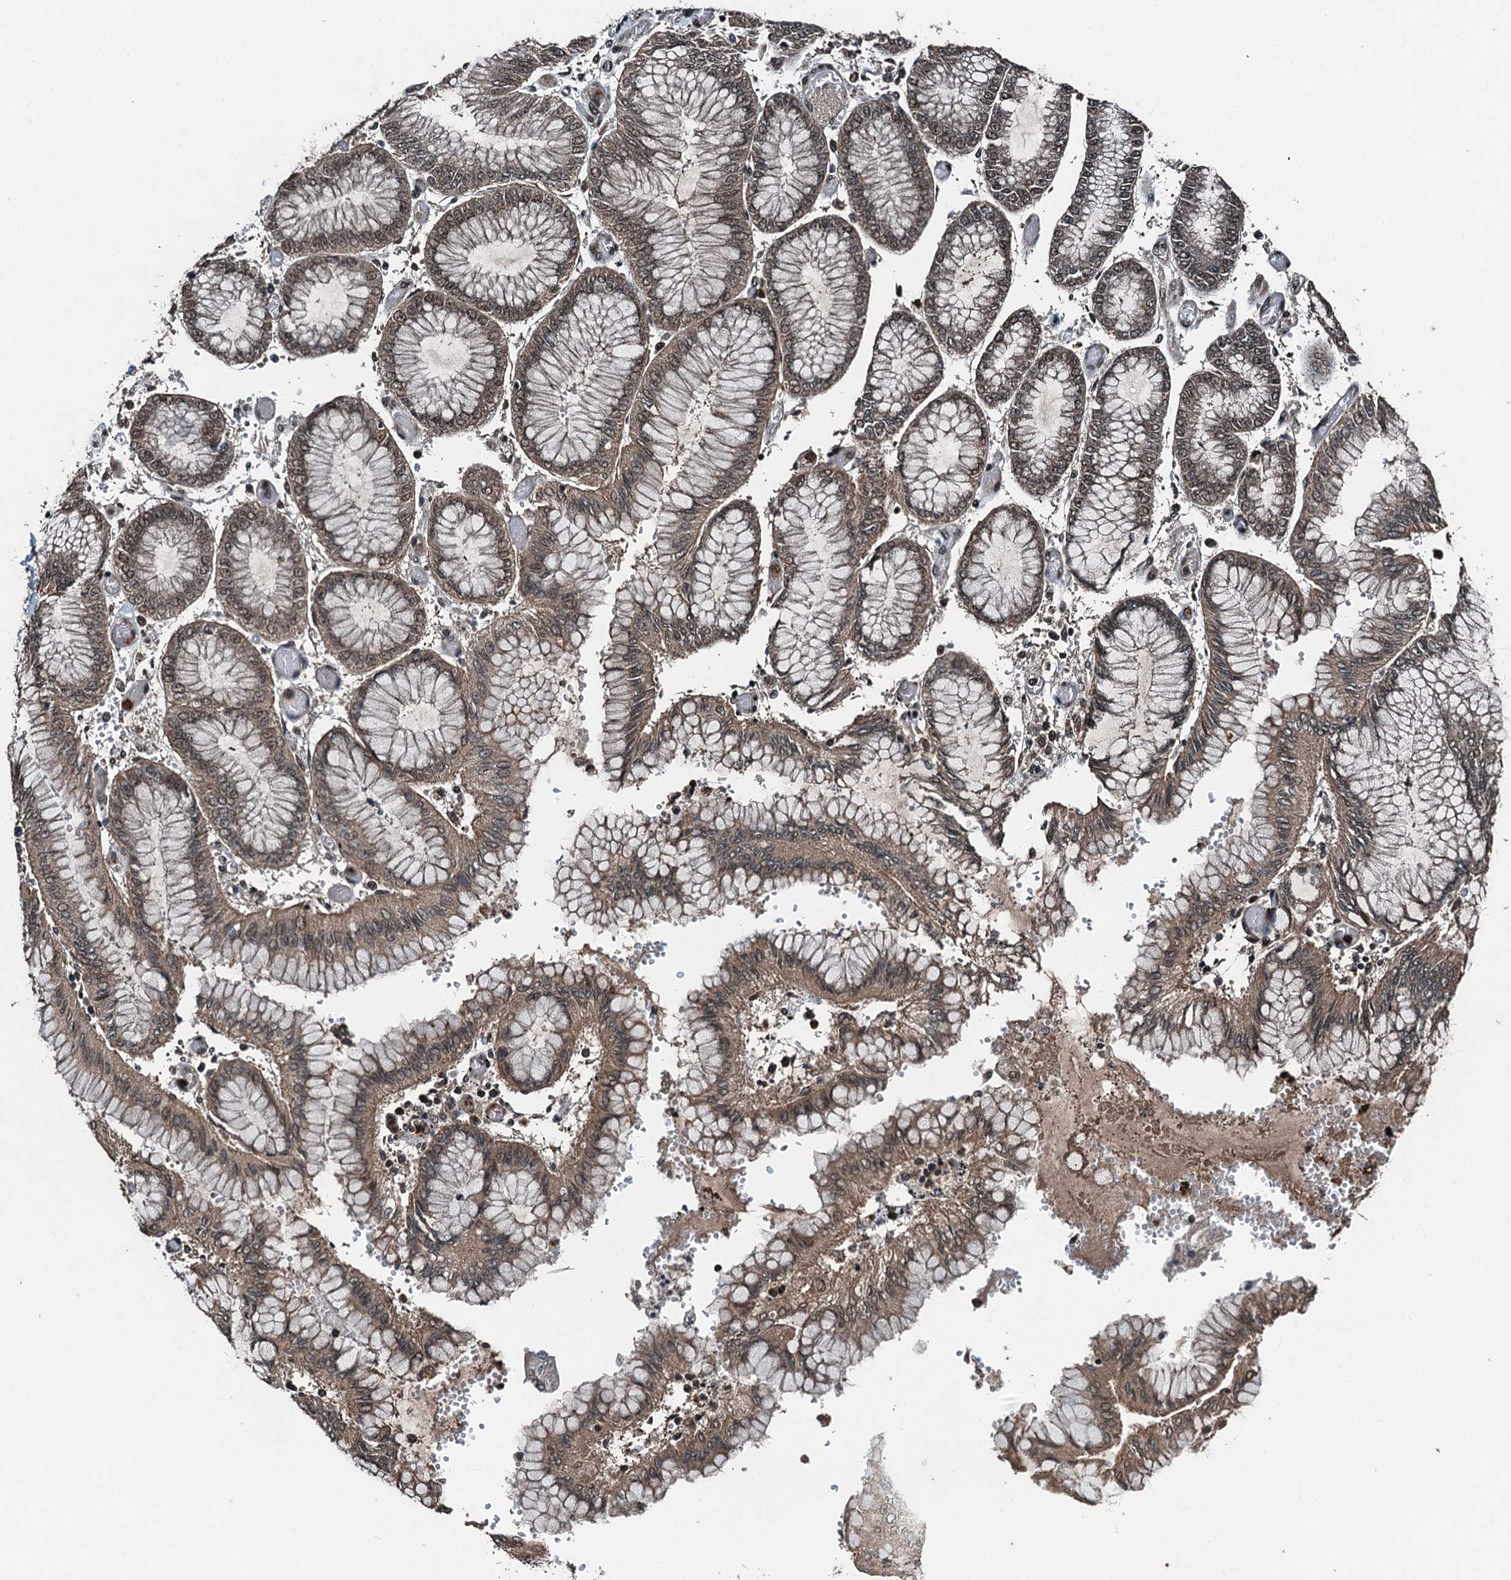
{"staining": {"intensity": "weak", "quantity": "25%-75%", "location": "cytoplasmic/membranous,nuclear"}, "tissue": "stomach cancer", "cell_type": "Tumor cells", "image_type": "cancer", "snomed": [{"axis": "morphology", "description": "Adenocarcinoma, NOS"}, {"axis": "topography", "description": "Stomach"}], "caption": "Immunohistochemistry (IHC) staining of stomach cancer (adenocarcinoma), which shows low levels of weak cytoplasmic/membranous and nuclear staining in approximately 25%-75% of tumor cells indicating weak cytoplasmic/membranous and nuclear protein staining. The staining was performed using DAB (brown) for protein detection and nuclei were counterstained in hematoxylin (blue).", "gene": "UBXN6", "patient": {"sex": "male", "age": 76}}